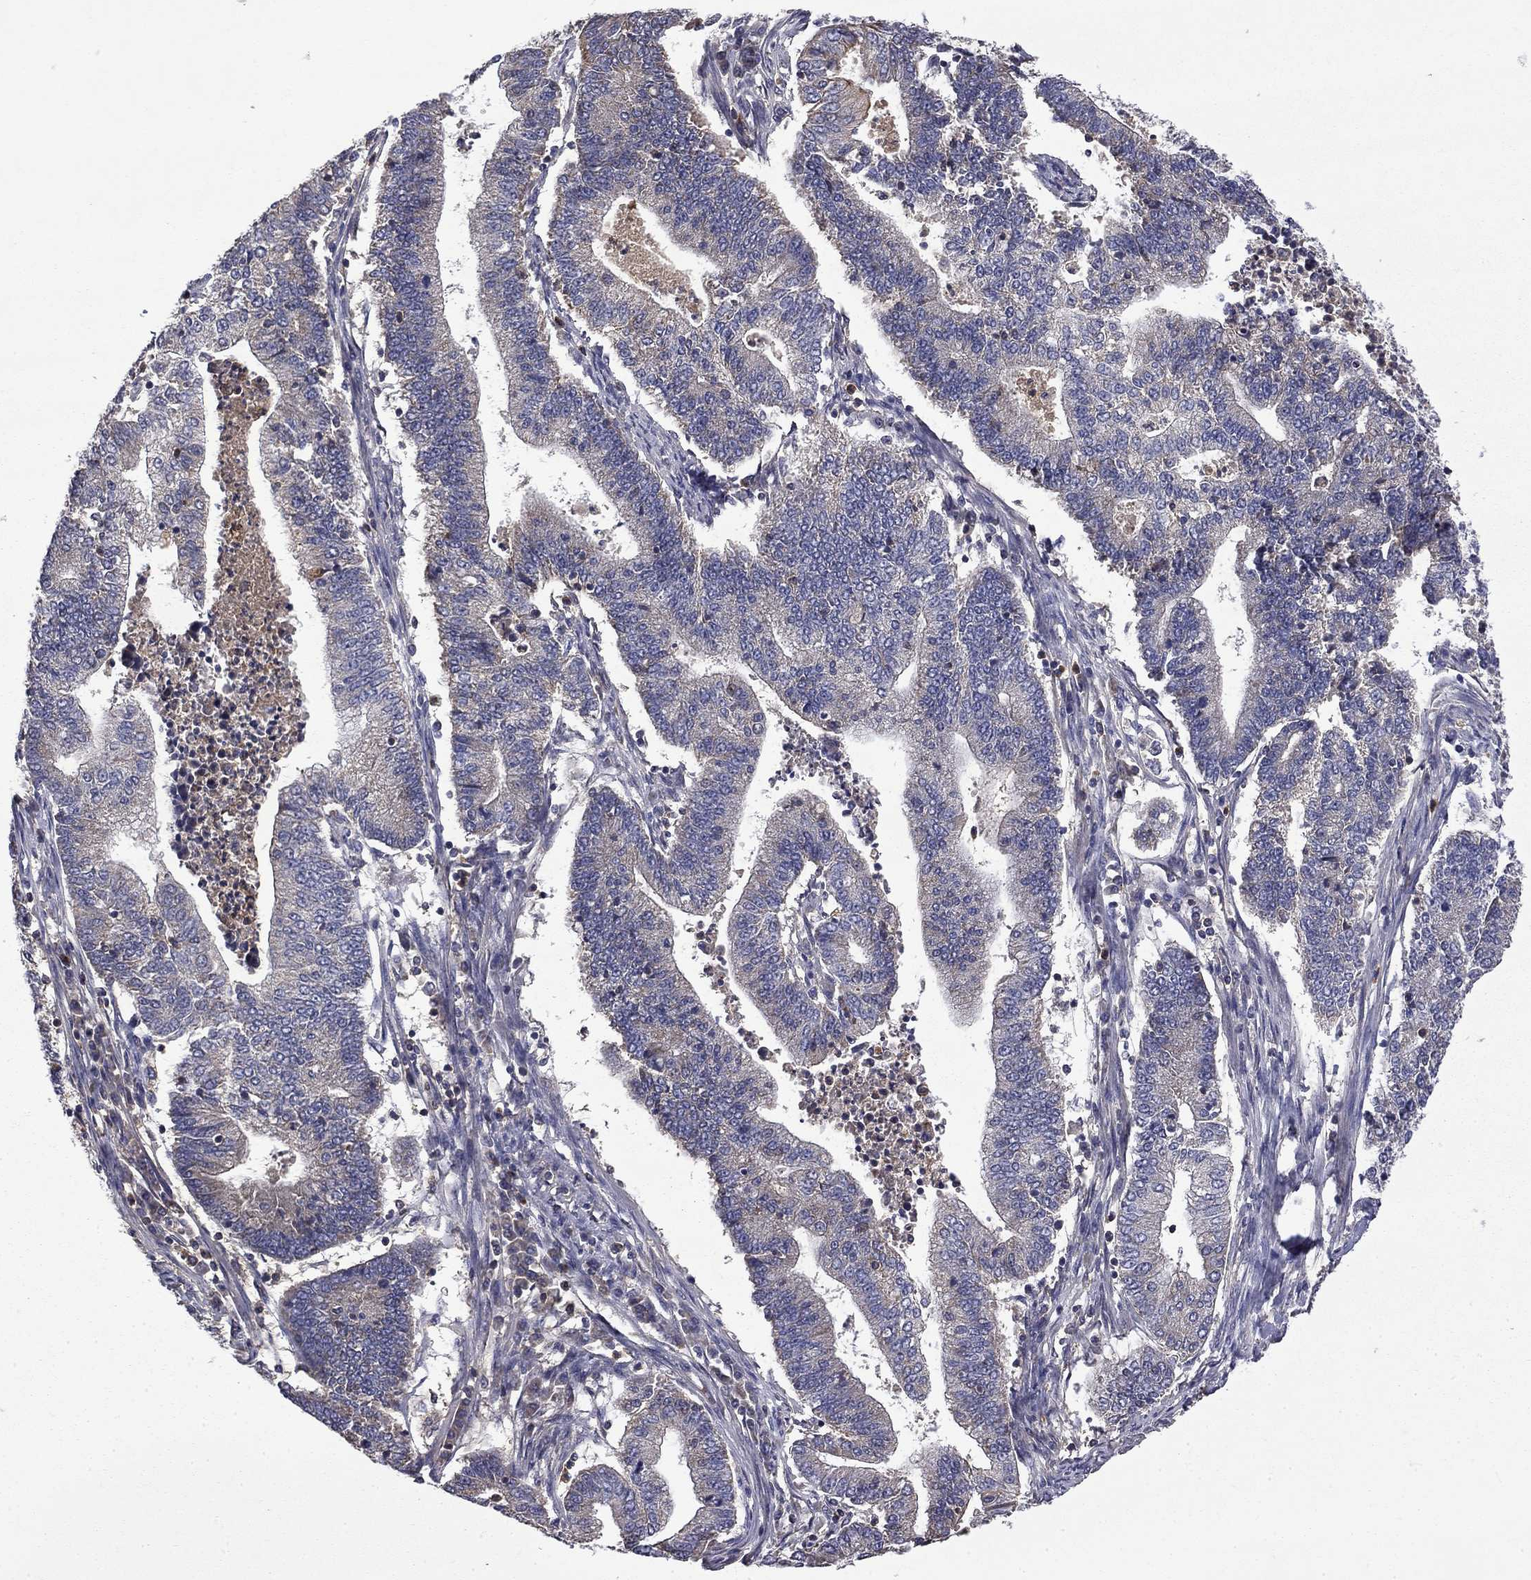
{"staining": {"intensity": "negative", "quantity": "none", "location": "none"}, "tissue": "endometrial cancer", "cell_type": "Tumor cells", "image_type": "cancer", "snomed": [{"axis": "morphology", "description": "Adenocarcinoma, NOS"}, {"axis": "topography", "description": "Uterus"}, {"axis": "topography", "description": "Endometrium"}], "caption": "Endometrial adenocarcinoma was stained to show a protein in brown. There is no significant positivity in tumor cells. (DAB immunohistochemistry (IHC) with hematoxylin counter stain).", "gene": "CEACAM7", "patient": {"sex": "female", "age": 54}}